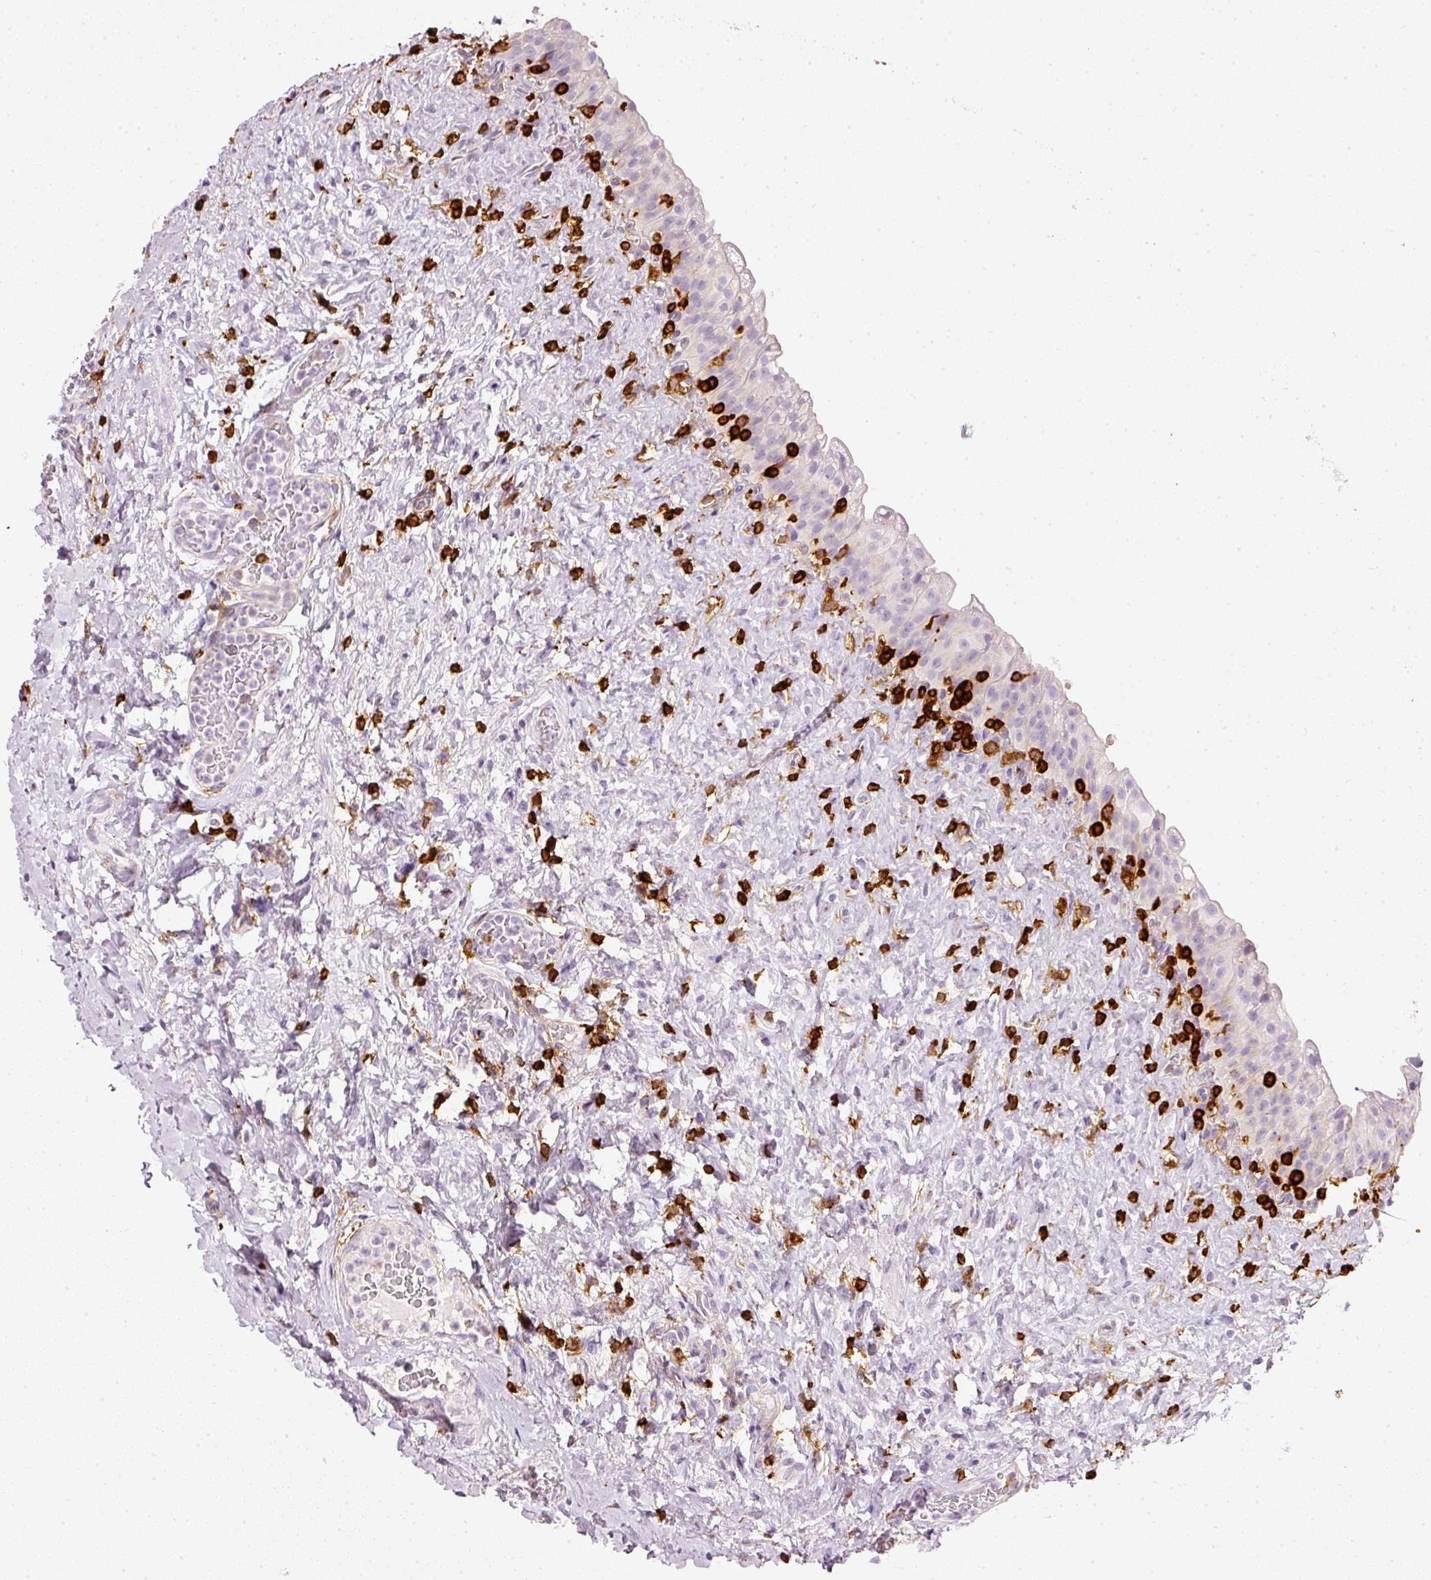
{"staining": {"intensity": "negative", "quantity": "none", "location": "none"}, "tissue": "urinary bladder", "cell_type": "Urothelial cells", "image_type": "normal", "snomed": [{"axis": "morphology", "description": "Normal tissue, NOS"}, {"axis": "topography", "description": "Urinary bladder"}], "caption": "Immunohistochemistry of benign human urinary bladder exhibits no expression in urothelial cells. (Immunohistochemistry, brightfield microscopy, high magnification).", "gene": "EVL", "patient": {"sex": "female", "age": 27}}